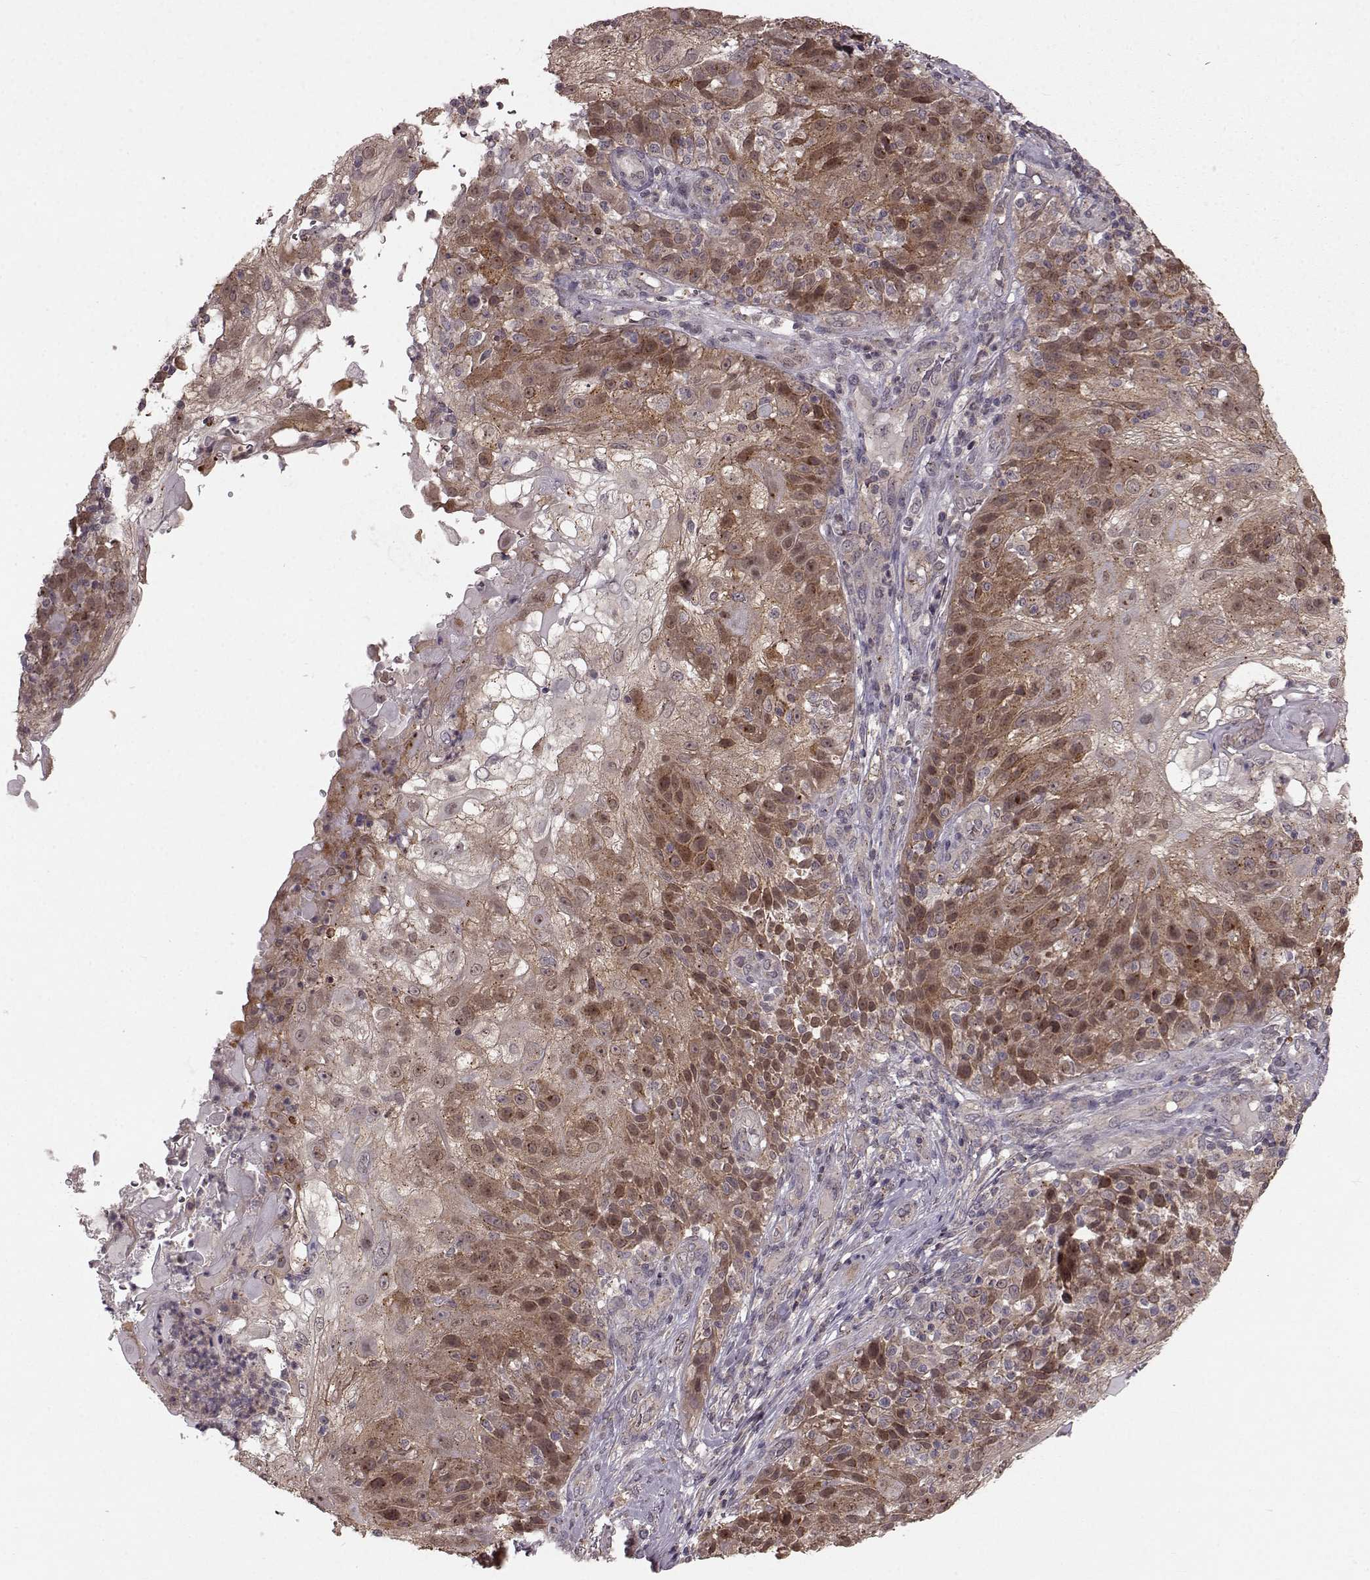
{"staining": {"intensity": "weak", "quantity": "25%-75%", "location": "cytoplasmic/membranous,nuclear"}, "tissue": "skin cancer", "cell_type": "Tumor cells", "image_type": "cancer", "snomed": [{"axis": "morphology", "description": "Normal tissue, NOS"}, {"axis": "morphology", "description": "Squamous cell carcinoma, NOS"}, {"axis": "topography", "description": "Skin"}], "caption": "Brown immunohistochemical staining in human squamous cell carcinoma (skin) exhibits weak cytoplasmic/membranous and nuclear positivity in approximately 25%-75% of tumor cells.", "gene": "GSS", "patient": {"sex": "female", "age": 83}}